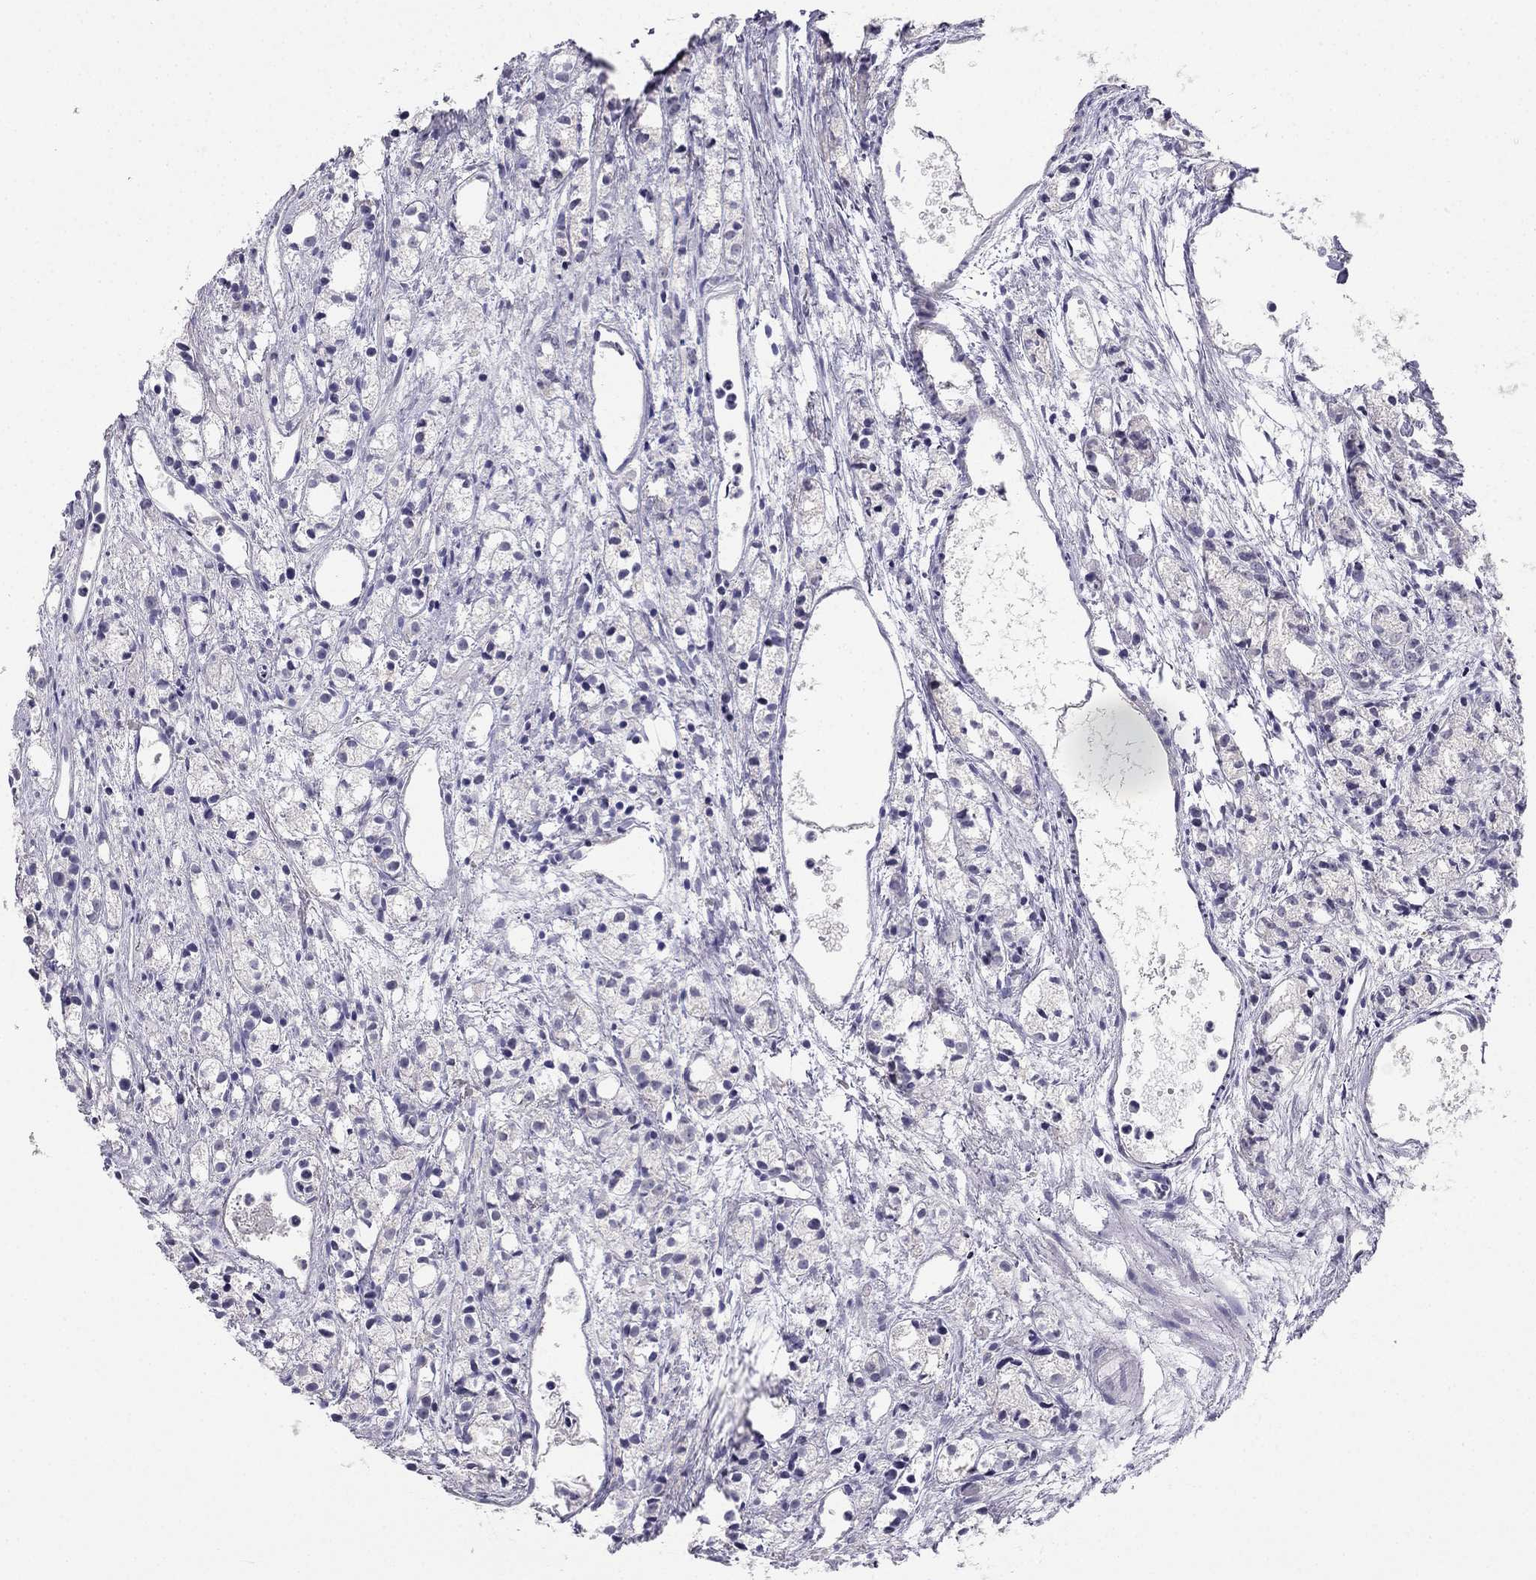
{"staining": {"intensity": "negative", "quantity": "none", "location": "none"}, "tissue": "prostate cancer", "cell_type": "Tumor cells", "image_type": "cancer", "snomed": [{"axis": "morphology", "description": "Adenocarcinoma, Medium grade"}, {"axis": "topography", "description": "Prostate"}], "caption": "Human adenocarcinoma (medium-grade) (prostate) stained for a protein using IHC displays no expression in tumor cells.", "gene": "C16orf89", "patient": {"sex": "male", "age": 74}}